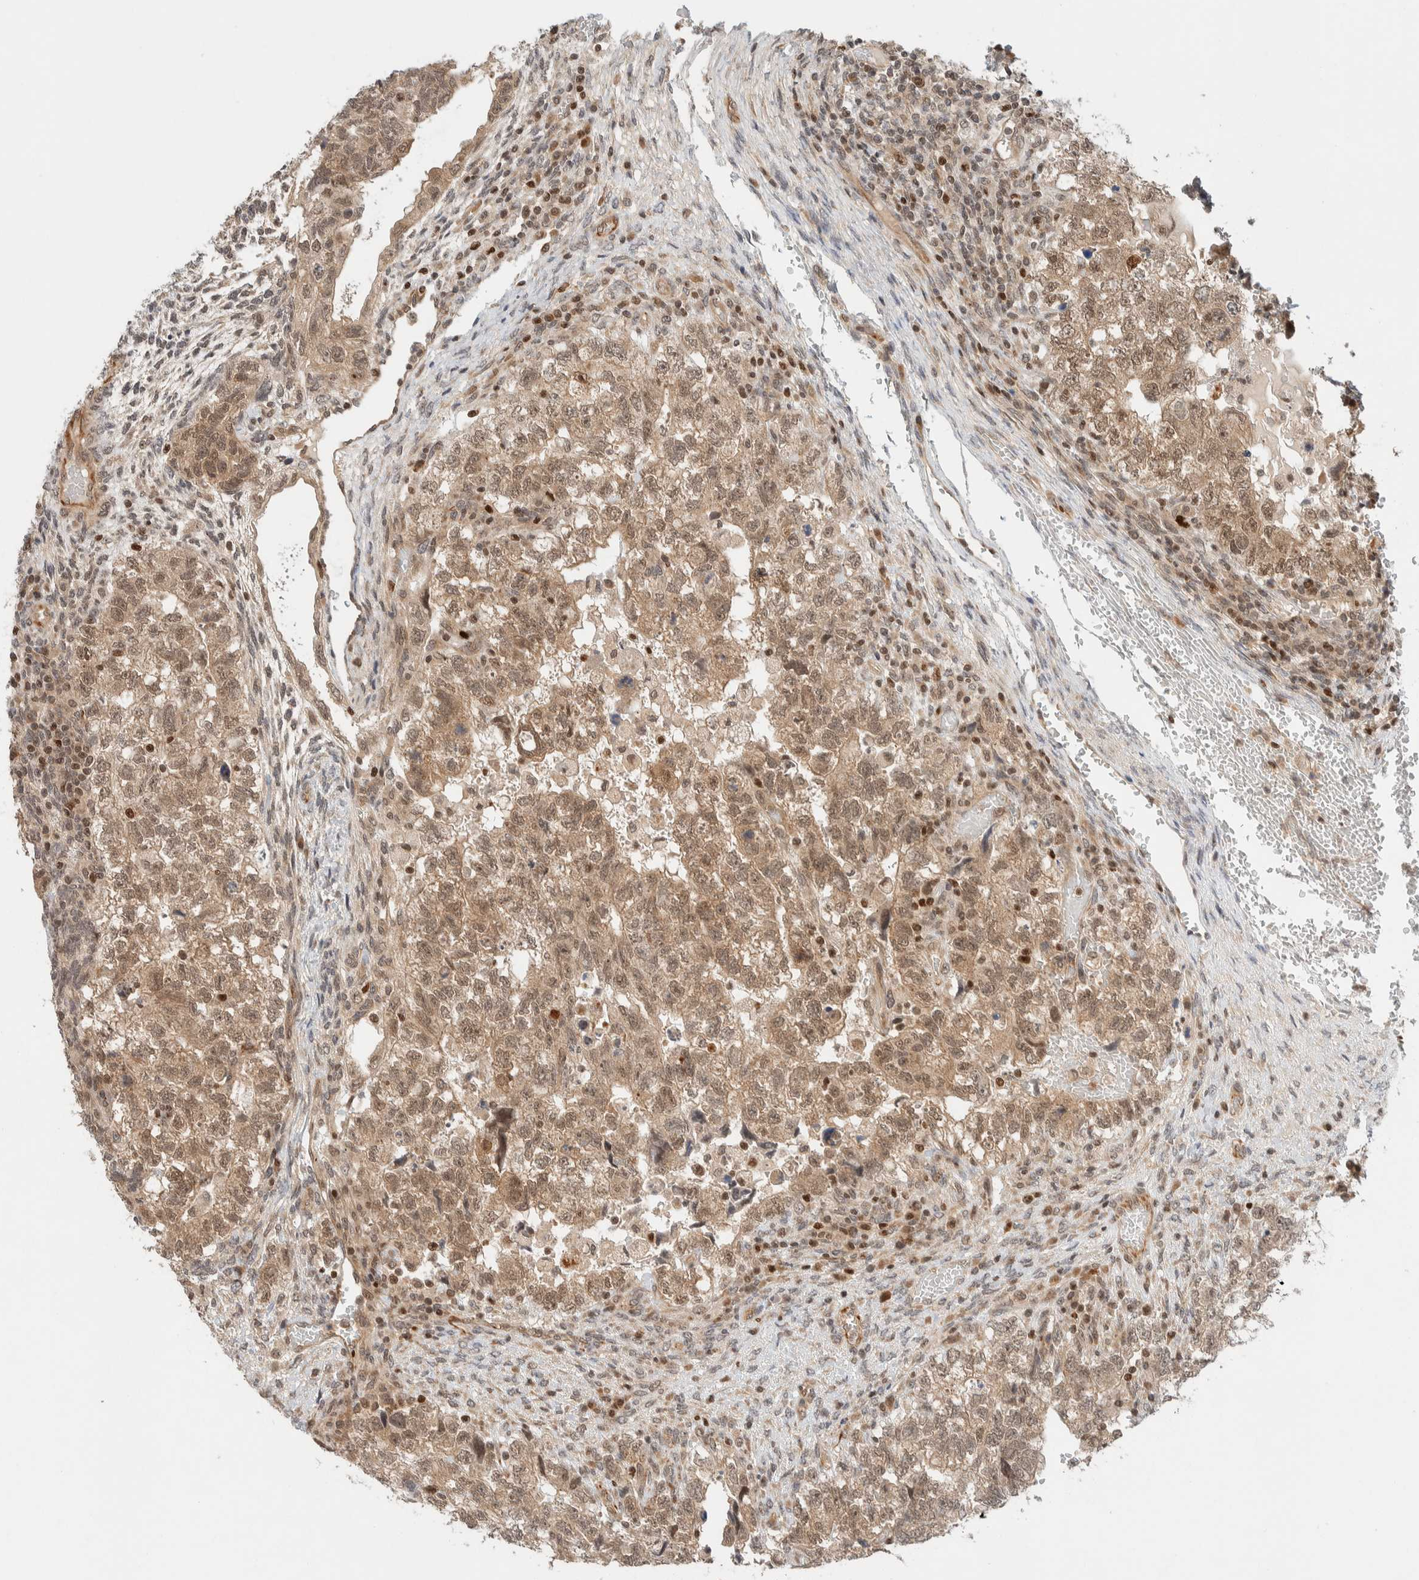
{"staining": {"intensity": "moderate", "quantity": ">75%", "location": "cytoplasmic/membranous,nuclear"}, "tissue": "testis cancer", "cell_type": "Tumor cells", "image_type": "cancer", "snomed": [{"axis": "morphology", "description": "Carcinoma, Embryonal, NOS"}, {"axis": "topography", "description": "Testis"}], "caption": "Immunohistochemical staining of testis embryonal carcinoma displays medium levels of moderate cytoplasmic/membranous and nuclear protein staining in about >75% of tumor cells.", "gene": "C8orf76", "patient": {"sex": "male", "age": 36}}